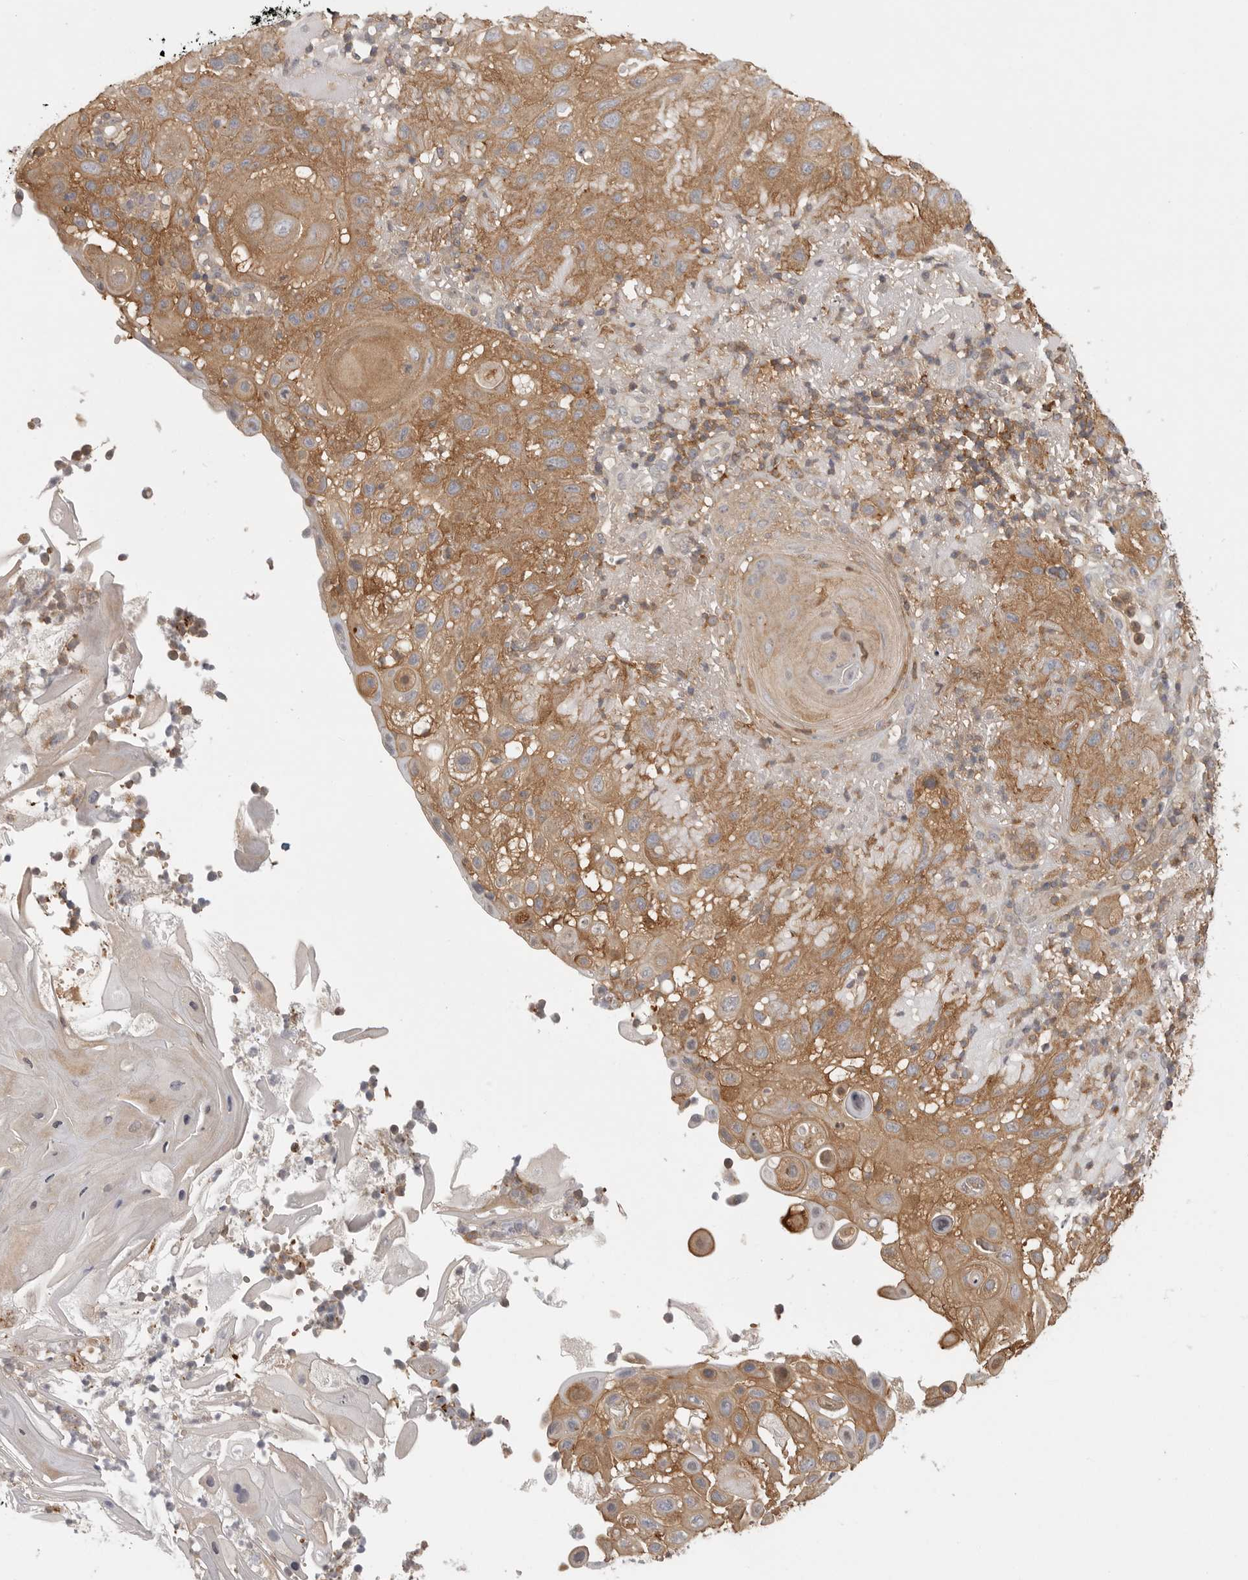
{"staining": {"intensity": "moderate", "quantity": ">75%", "location": "cytoplasmic/membranous"}, "tissue": "skin cancer", "cell_type": "Tumor cells", "image_type": "cancer", "snomed": [{"axis": "morphology", "description": "Normal tissue, NOS"}, {"axis": "morphology", "description": "Squamous cell carcinoma, NOS"}, {"axis": "topography", "description": "Skin"}], "caption": "An IHC image of tumor tissue is shown. Protein staining in brown highlights moderate cytoplasmic/membranous positivity in squamous cell carcinoma (skin) within tumor cells.", "gene": "DBNL", "patient": {"sex": "female", "age": 96}}